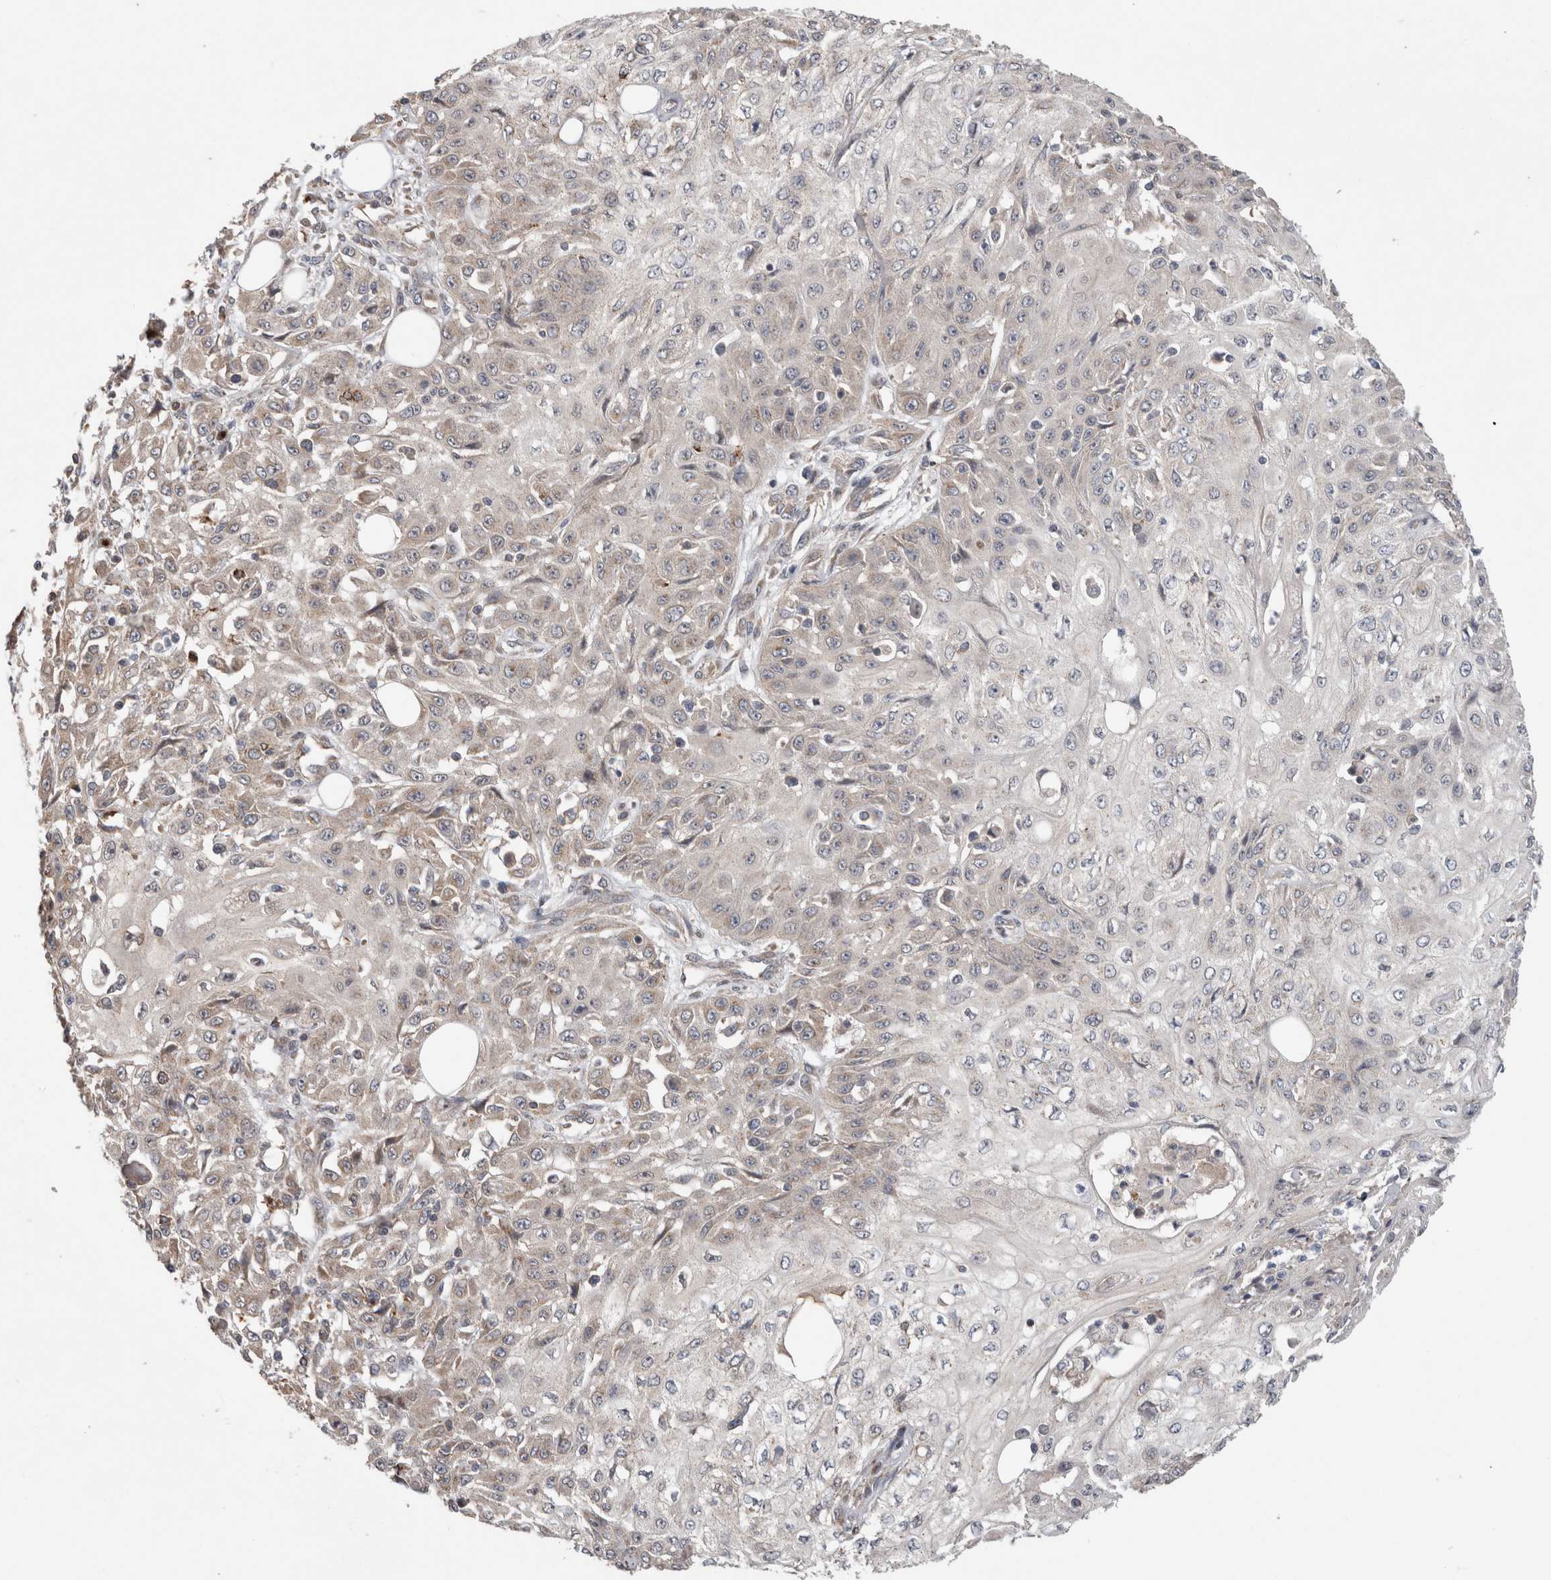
{"staining": {"intensity": "weak", "quantity": "25%-75%", "location": "cytoplasmic/membranous"}, "tissue": "skin cancer", "cell_type": "Tumor cells", "image_type": "cancer", "snomed": [{"axis": "morphology", "description": "Squamous cell carcinoma, NOS"}, {"axis": "morphology", "description": "Squamous cell carcinoma, metastatic, NOS"}, {"axis": "topography", "description": "Skin"}, {"axis": "topography", "description": "Lymph node"}], "caption": "Immunohistochemical staining of human skin metastatic squamous cell carcinoma demonstrates low levels of weak cytoplasmic/membranous positivity in about 25%-75% of tumor cells.", "gene": "TRIM5", "patient": {"sex": "male", "age": 75}}